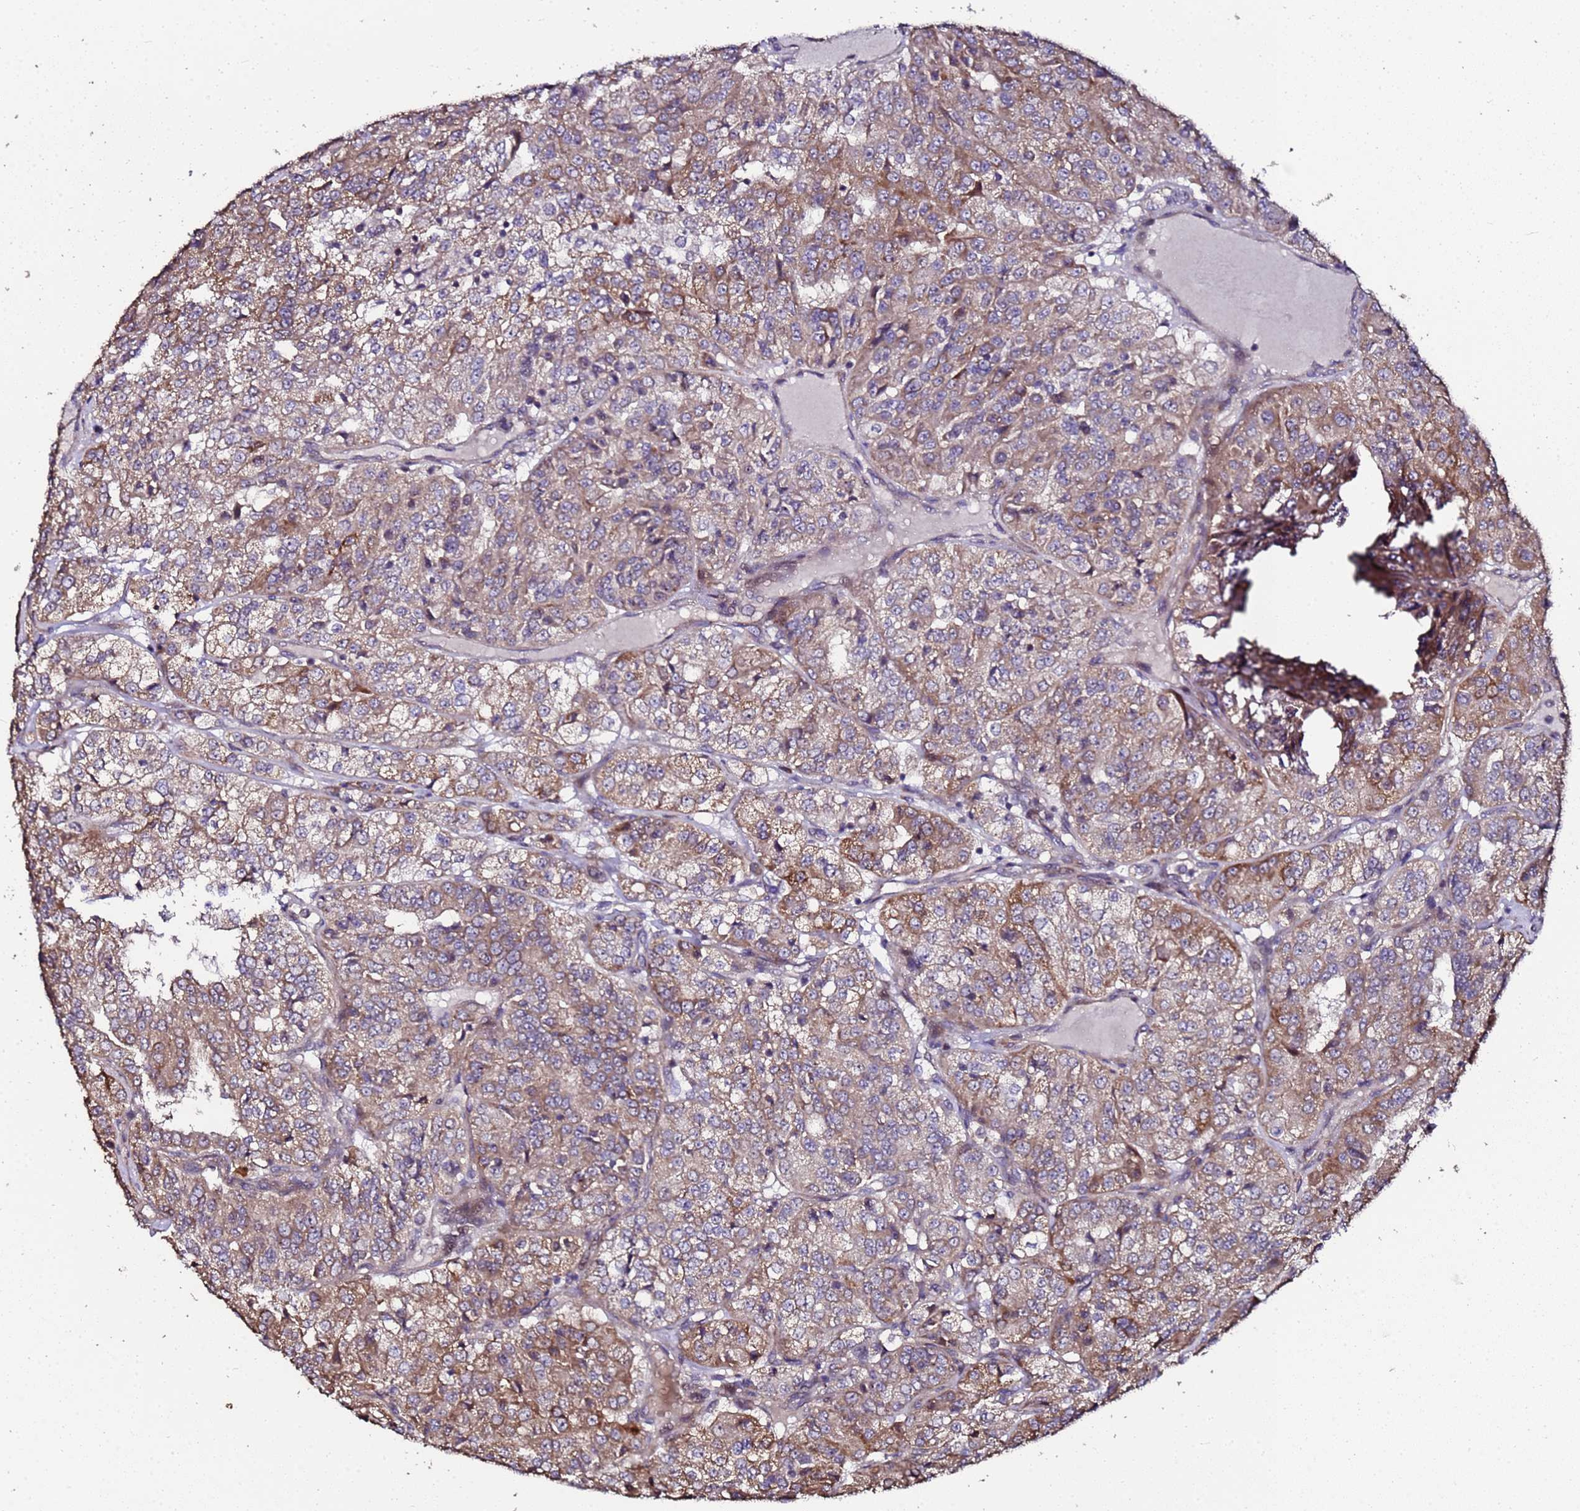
{"staining": {"intensity": "moderate", "quantity": ">75%", "location": "cytoplasmic/membranous"}, "tissue": "renal cancer", "cell_type": "Tumor cells", "image_type": "cancer", "snomed": [{"axis": "morphology", "description": "Adenocarcinoma, NOS"}, {"axis": "topography", "description": "Kidney"}], "caption": "Human renal cancer stained with a protein marker displays moderate staining in tumor cells.", "gene": "PRODH", "patient": {"sex": "female", "age": 63}}